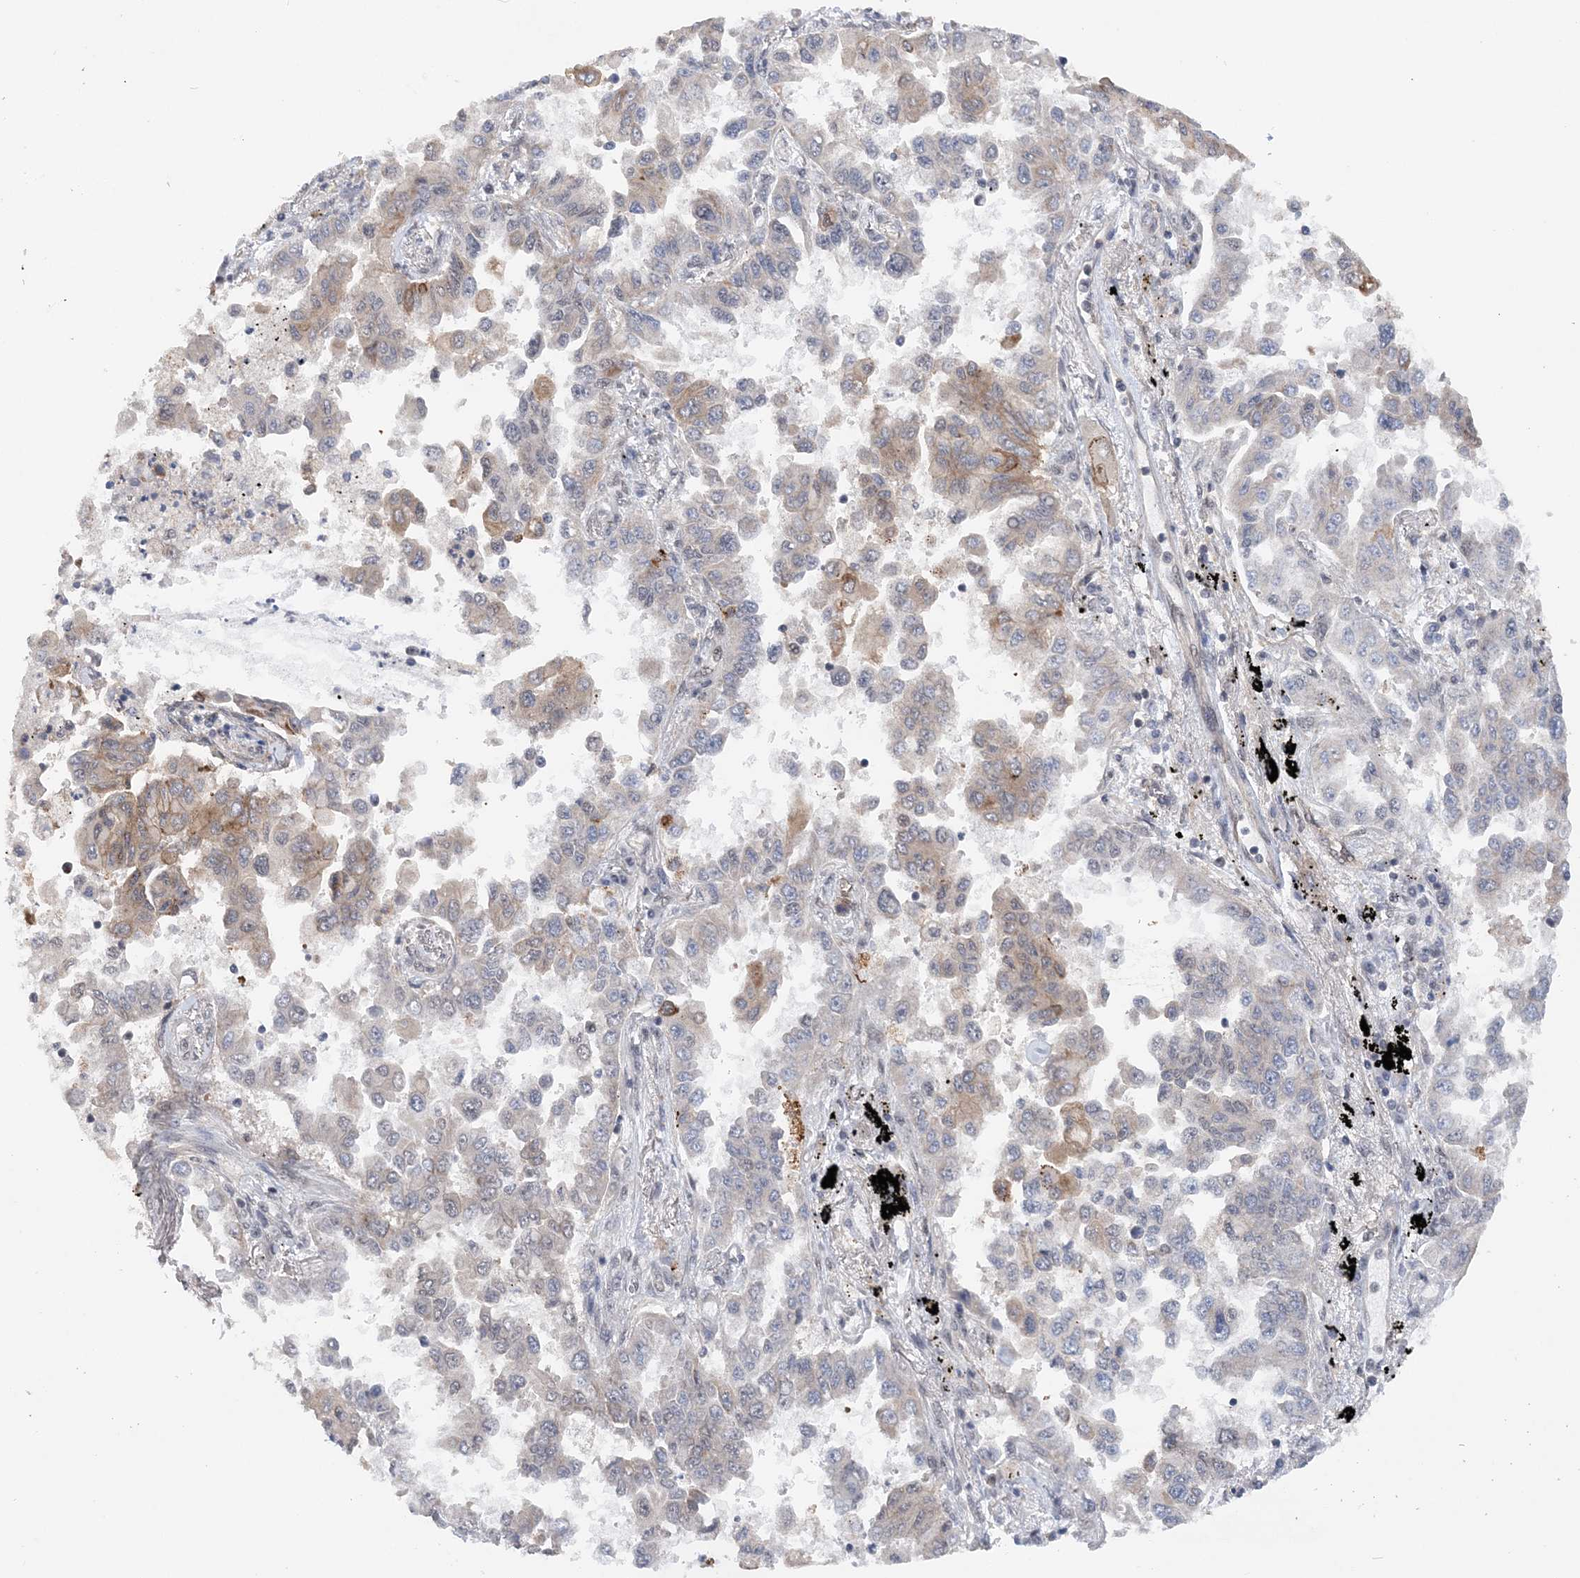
{"staining": {"intensity": "weak", "quantity": "25%-75%", "location": "cytoplasmic/membranous,nuclear"}, "tissue": "lung cancer", "cell_type": "Tumor cells", "image_type": "cancer", "snomed": [{"axis": "morphology", "description": "Adenocarcinoma, NOS"}, {"axis": "topography", "description": "Lung"}], "caption": "Weak cytoplasmic/membranous and nuclear expression for a protein is seen in about 25%-75% of tumor cells of adenocarcinoma (lung) using immunohistochemistry.", "gene": "CCDC152", "patient": {"sex": "female", "age": 67}}